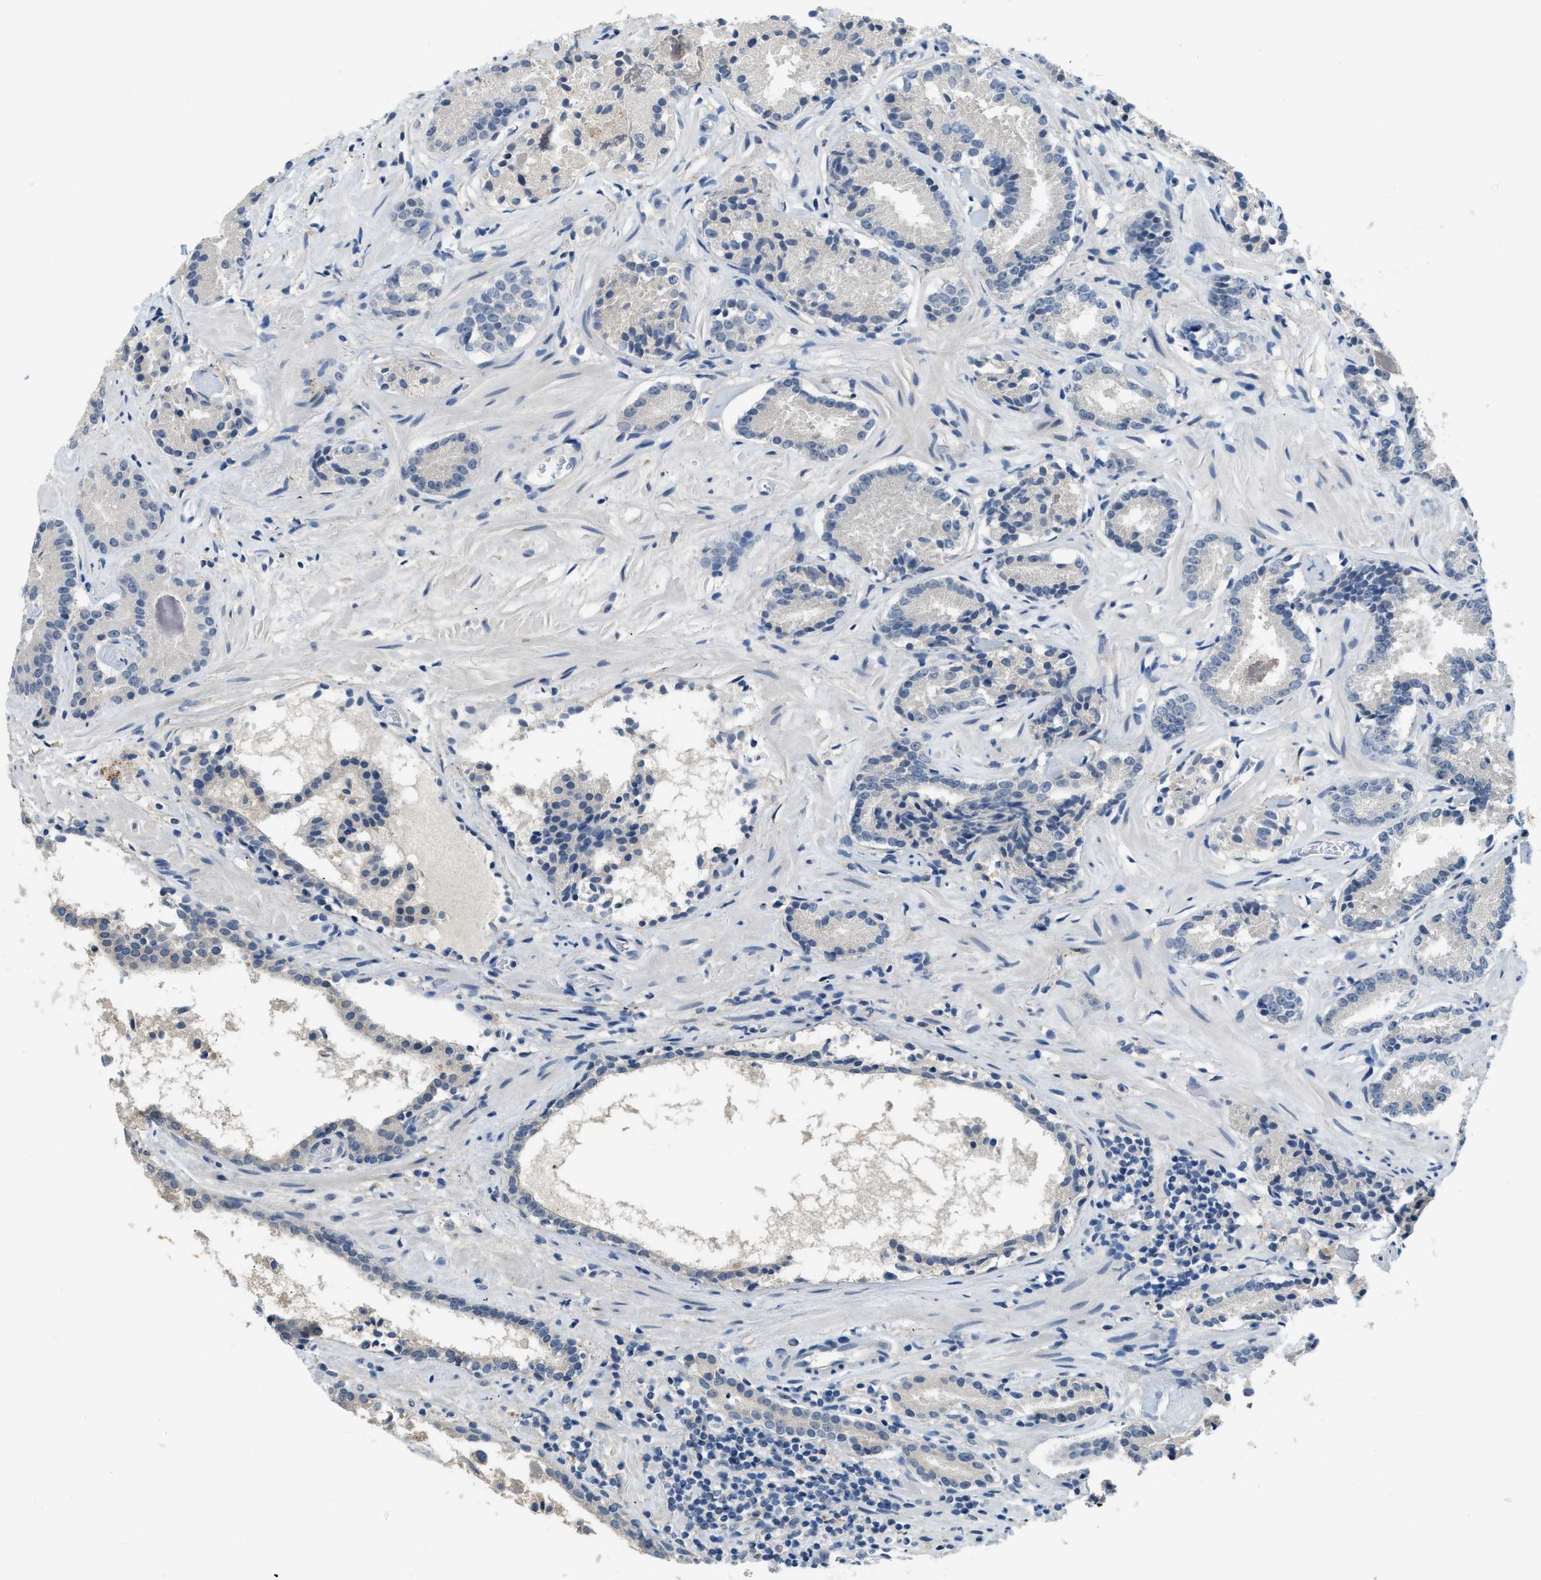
{"staining": {"intensity": "negative", "quantity": "none", "location": "none"}, "tissue": "prostate cancer", "cell_type": "Tumor cells", "image_type": "cancer", "snomed": [{"axis": "morphology", "description": "Adenocarcinoma, Low grade"}, {"axis": "topography", "description": "Prostate"}], "caption": "A histopathology image of human prostate cancer (low-grade adenocarcinoma) is negative for staining in tumor cells.", "gene": "TMEM154", "patient": {"sex": "male", "age": 51}}